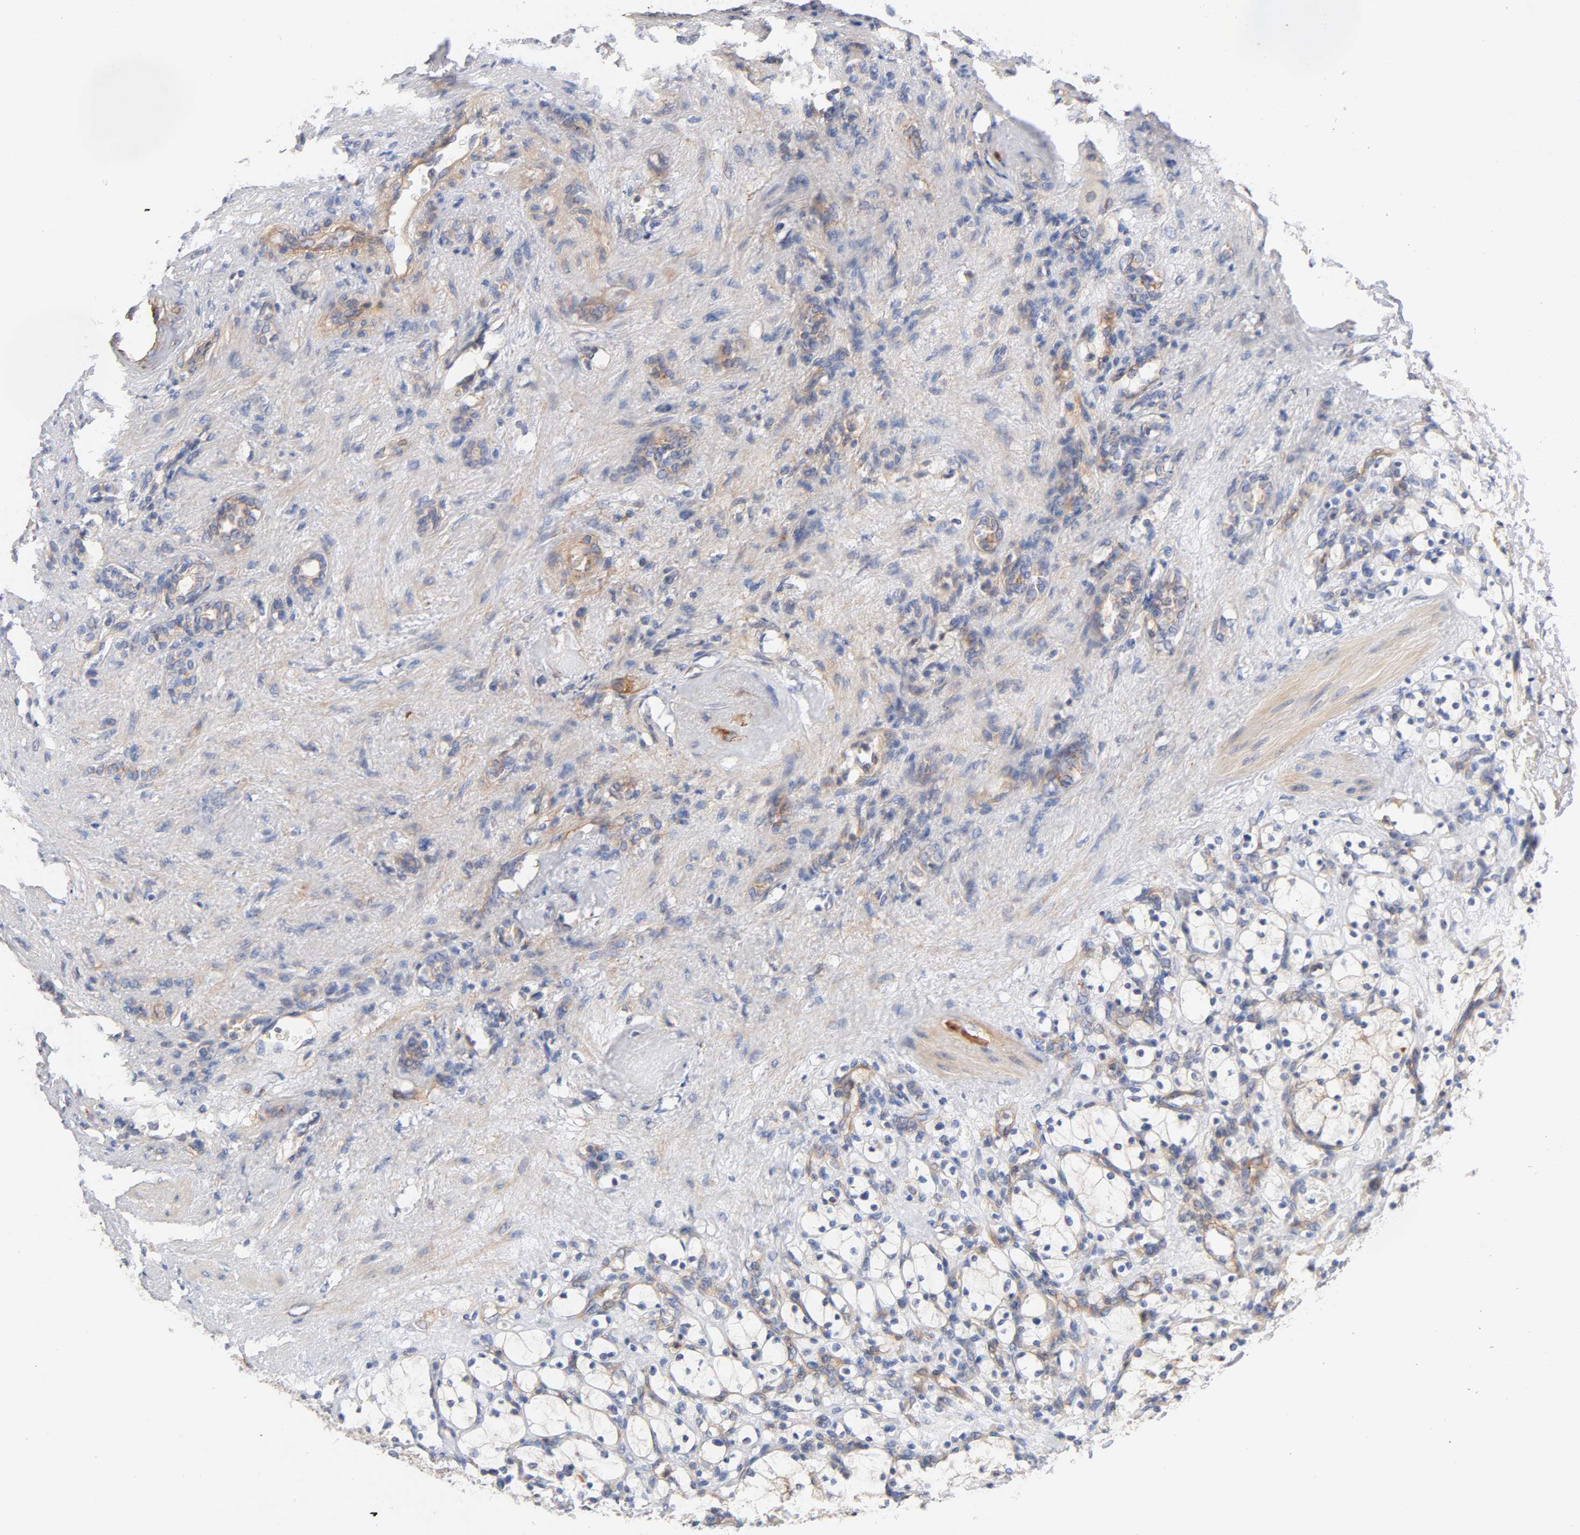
{"staining": {"intensity": "weak", "quantity": "25%-75%", "location": "cytoplasmic/membranous"}, "tissue": "renal cancer", "cell_type": "Tumor cells", "image_type": "cancer", "snomed": [{"axis": "morphology", "description": "Adenocarcinoma, NOS"}, {"axis": "topography", "description": "Kidney"}], "caption": "Brown immunohistochemical staining in renal cancer demonstrates weak cytoplasmic/membranous staining in approximately 25%-75% of tumor cells.", "gene": "STRN3", "patient": {"sex": "female", "age": 83}}